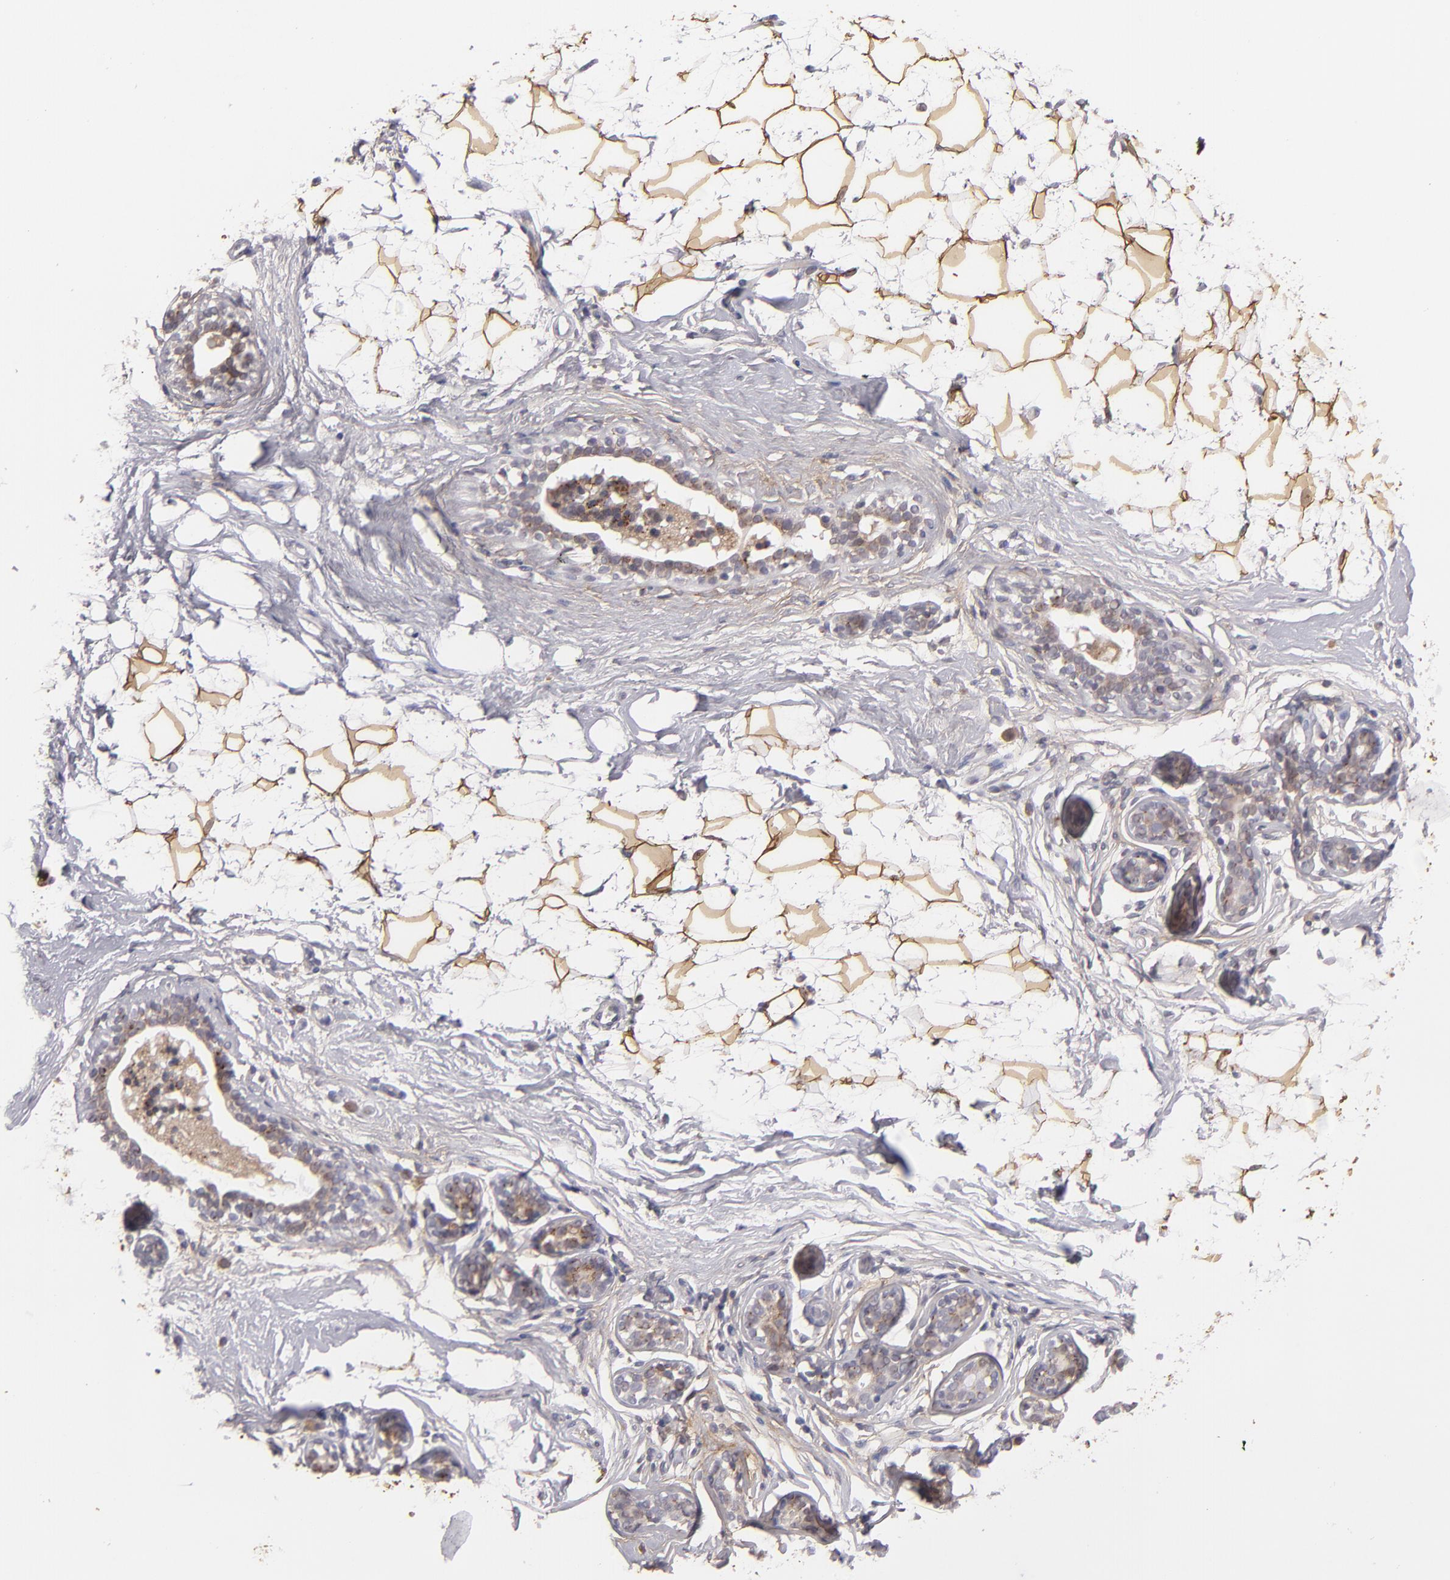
{"staining": {"intensity": "strong", "quantity": "25%-75%", "location": "cytoplasmic/membranous"}, "tissue": "adipose tissue", "cell_type": "Adipocytes", "image_type": "normal", "snomed": [{"axis": "morphology", "description": "Normal tissue, NOS"}, {"axis": "topography", "description": "Breast"}], "caption": "Adipose tissue stained with IHC shows strong cytoplasmic/membranous positivity in about 25%-75% of adipocytes.", "gene": "IL12A", "patient": {"sex": "female", "age": 22}}